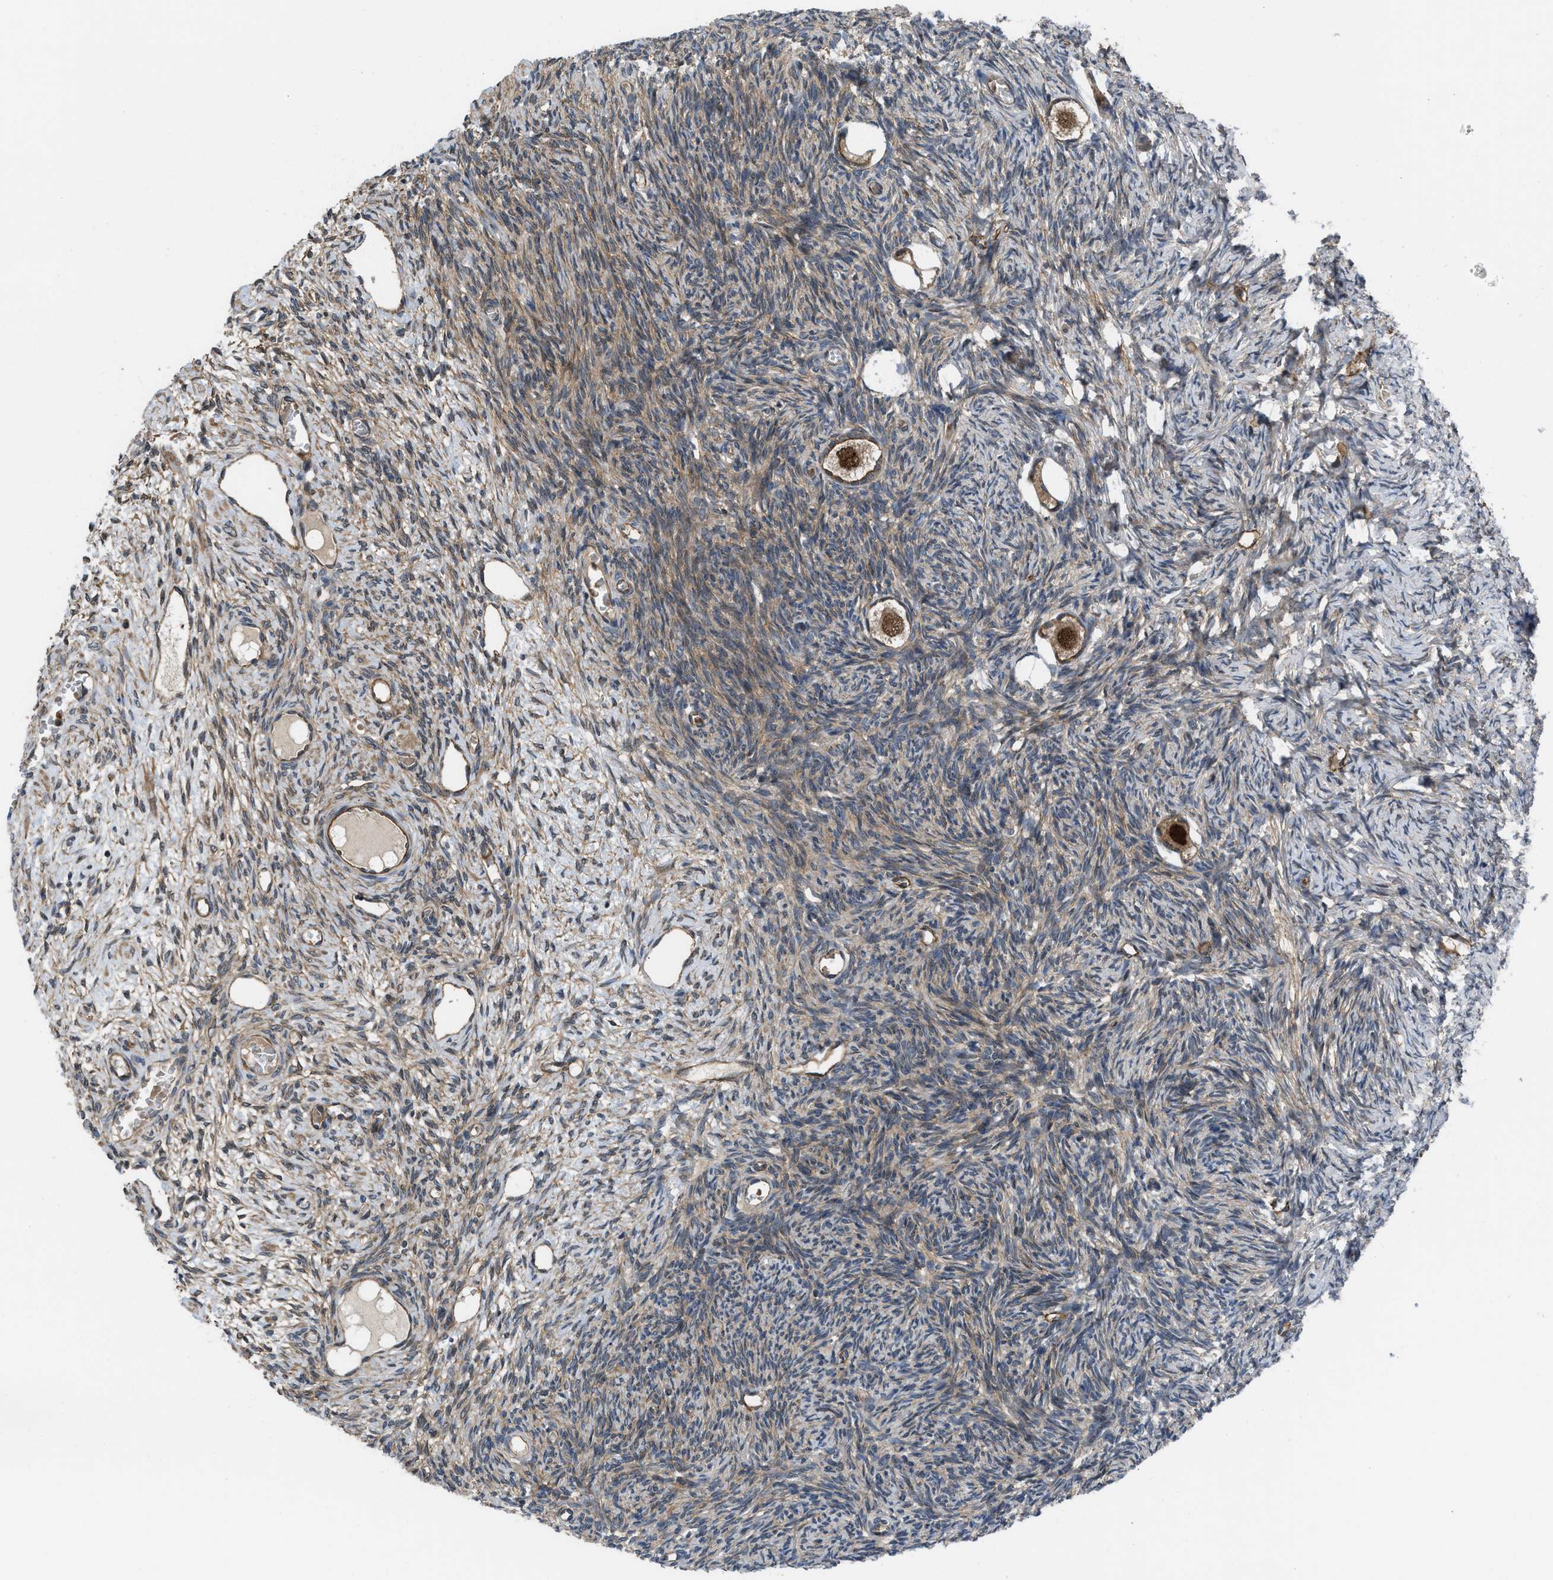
{"staining": {"intensity": "strong", "quantity": ">75%", "location": "cytoplasmic/membranous,nuclear"}, "tissue": "ovary", "cell_type": "Follicle cells", "image_type": "normal", "snomed": [{"axis": "morphology", "description": "Normal tissue, NOS"}, {"axis": "topography", "description": "Ovary"}], "caption": "Protein expression analysis of unremarkable ovary reveals strong cytoplasmic/membranous,nuclear staining in approximately >75% of follicle cells. (Brightfield microscopy of DAB IHC at high magnification).", "gene": "GPATCH2L", "patient": {"sex": "female", "age": 27}}